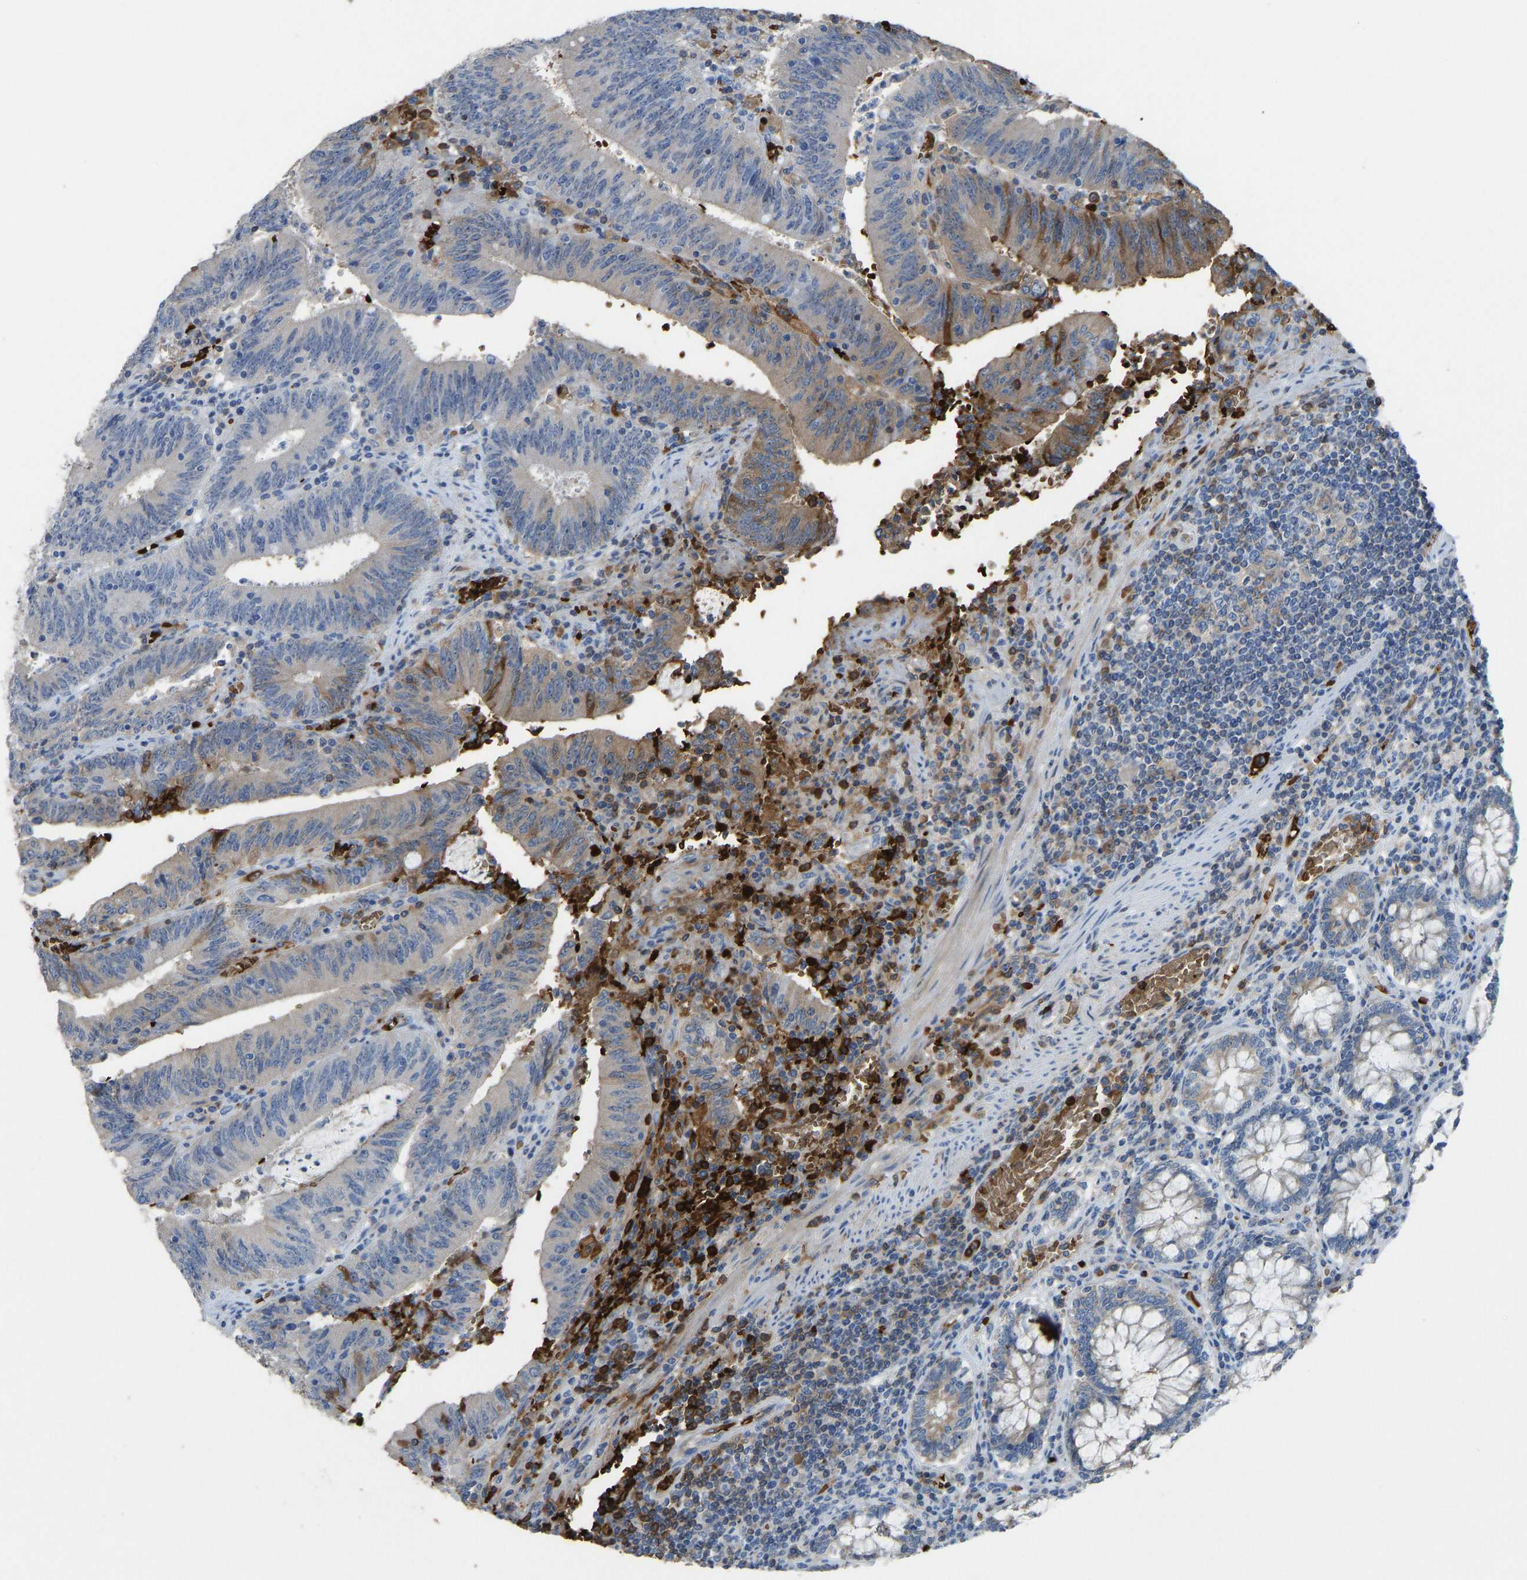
{"staining": {"intensity": "moderate", "quantity": "<25%", "location": "cytoplasmic/membranous"}, "tissue": "colorectal cancer", "cell_type": "Tumor cells", "image_type": "cancer", "snomed": [{"axis": "morphology", "description": "Normal tissue, NOS"}, {"axis": "morphology", "description": "Adenocarcinoma, NOS"}, {"axis": "topography", "description": "Rectum"}], "caption": "This is a photomicrograph of IHC staining of adenocarcinoma (colorectal), which shows moderate positivity in the cytoplasmic/membranous of tumor cells.", "gene": "PIGS", "patient": {"sex": "female", "age": 66}}